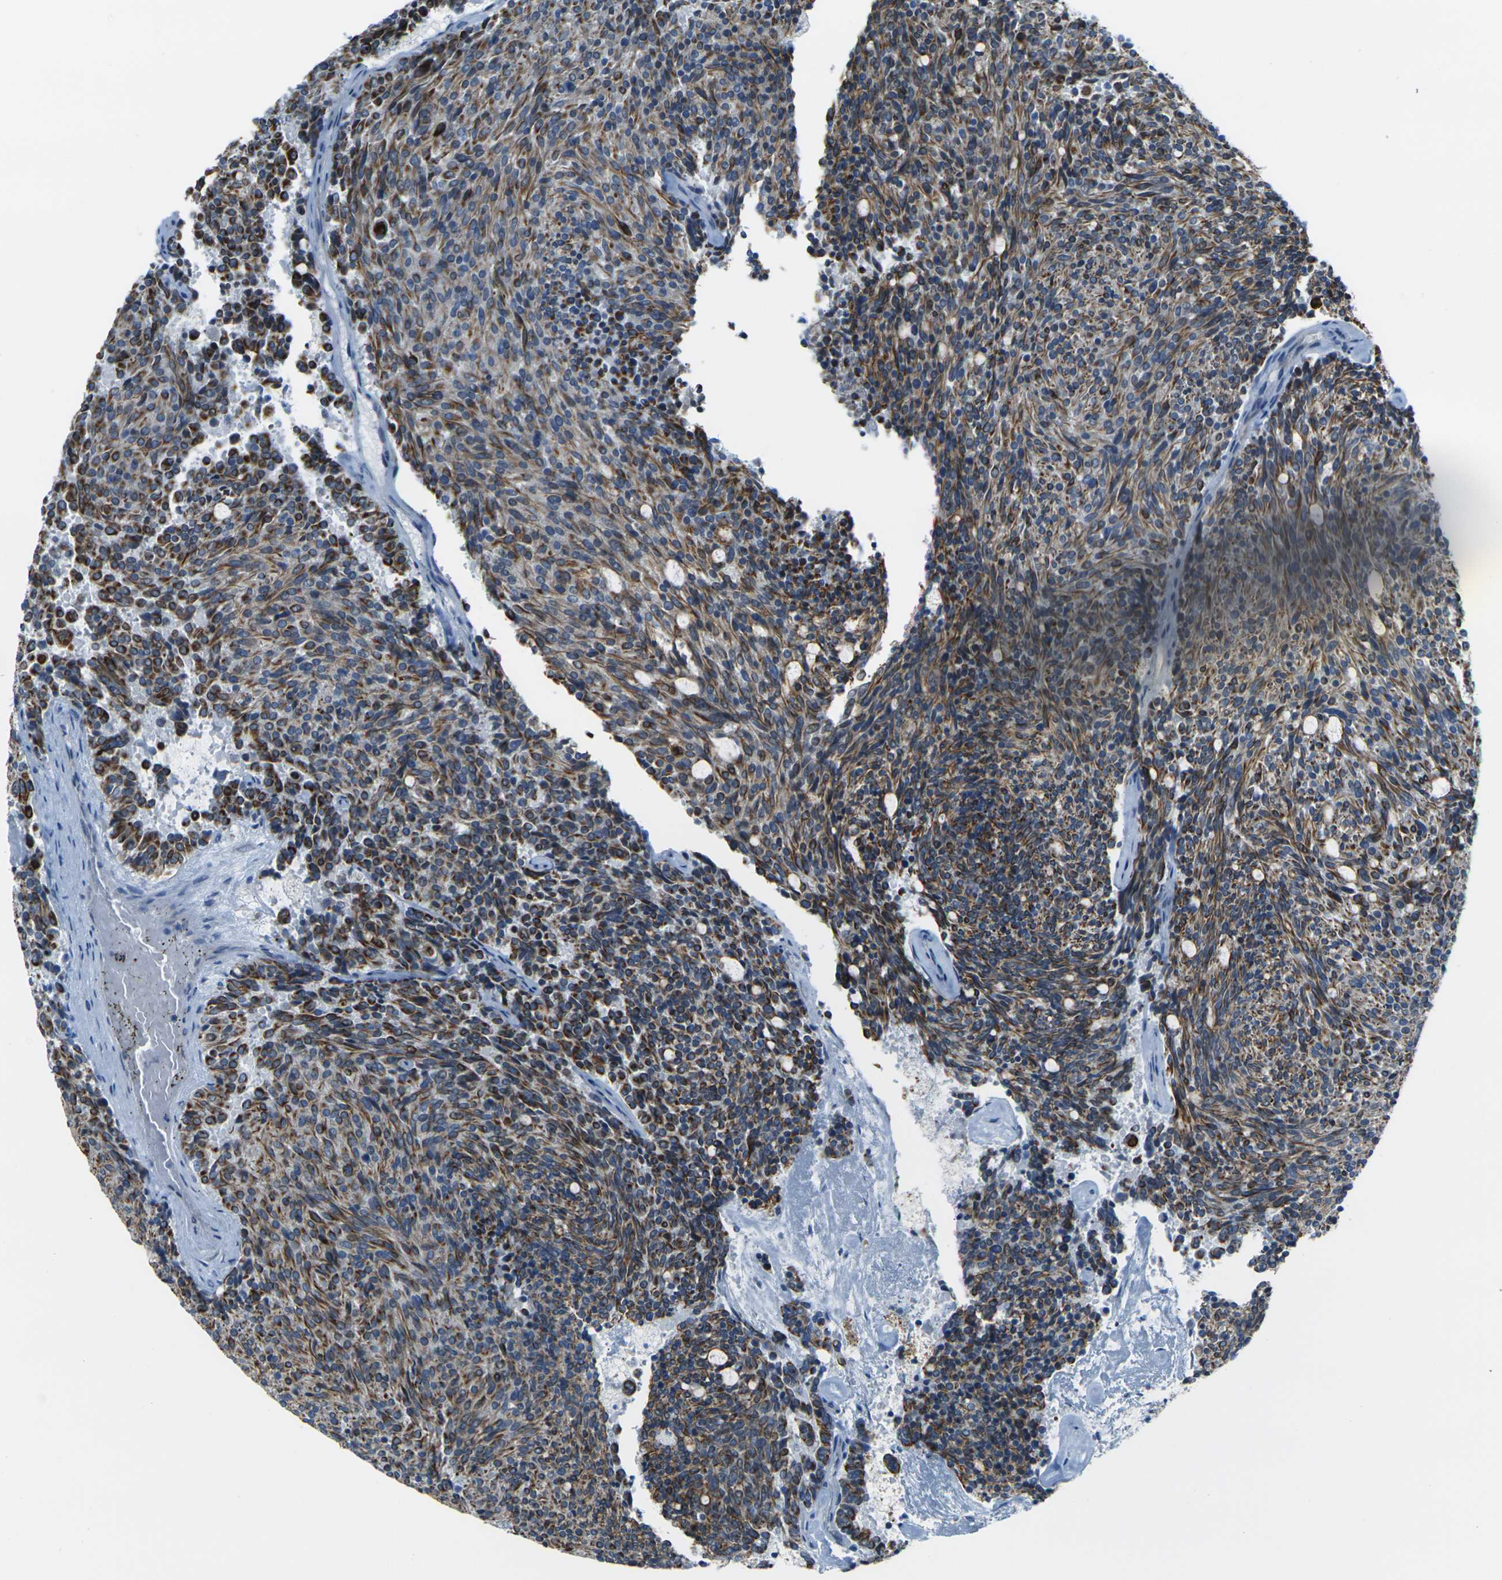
{"staining": {"intensity": "strong", "quantity": ">75%", "location": "cytoplasmic/membranous"}, "tissue": "carcinoid", "cell_type": "Tumor cells", "image_type": "cancer", "snomed": [{"axis": "morphology", "description": "Carcinoid, malignant, NOS"}, {"axis": "topography", "description": "Pancreas"}], "caption": "DAB immunohistochemical staining of human carcinoid demonstrates strong cytoplasmic/membranous protein expression in approximately >75% of tumor cells.", "gene": "ANKRD46", "patient": {"sex": "female", "age": 54}}